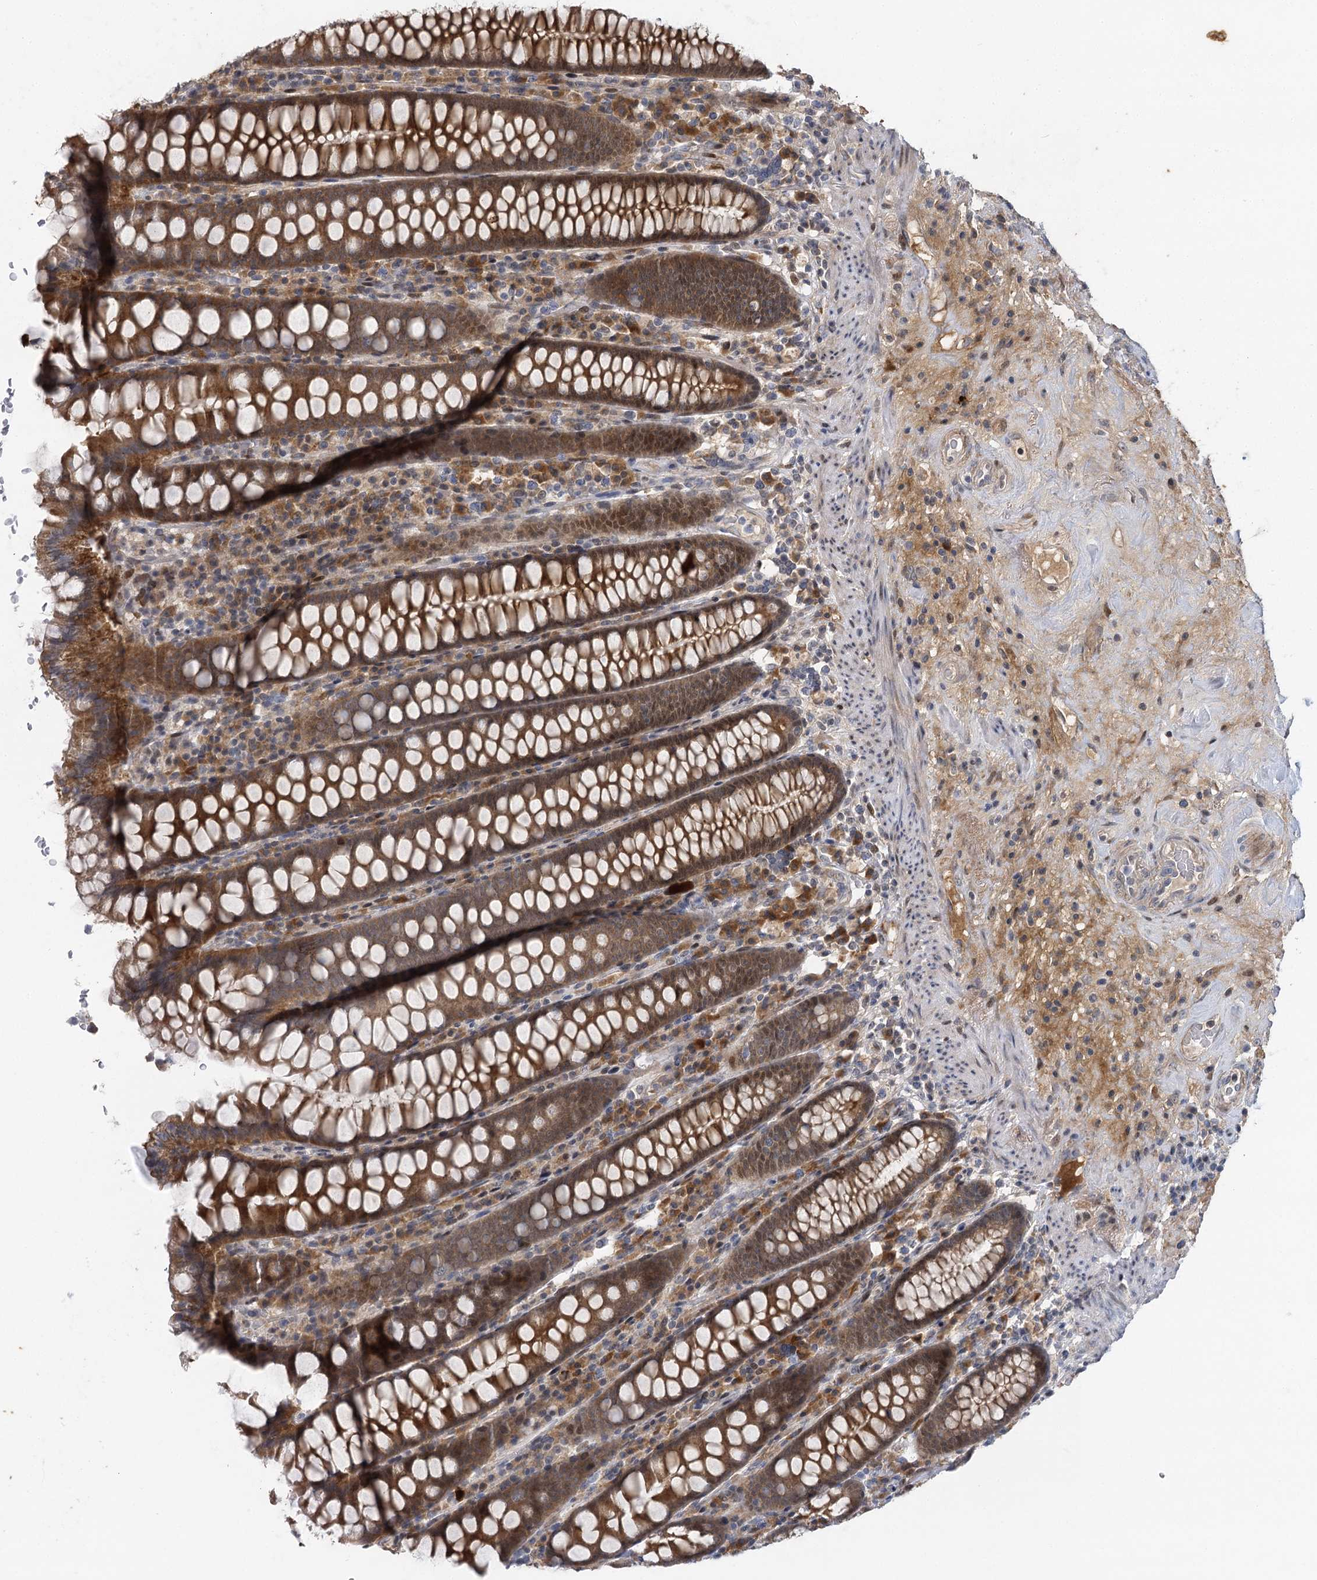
{"staining": {"intensity": "weak", "quantity": ">75%", "location": "cytoplasmic/membranous"}, "tissue": "colon", "cell_type": "Endothelial cells", "image_type": "normal", "snomed": [{"axis": "morphology", "description": "Normal tissue, NOS"}, {"axis": "topography", "description": "Colon"}], "caption": "The photomicrograph exhibits a brown stain indicating the presence of a protein in the cytoplasmic/membranous of endothelial cells in colon. (DAB (3,3'-diaminobenzidine) IHC, brown staining for protein, blue staining for nuclei).", "gene": "IL11RA", "patient": {"sex": "female", "age": 79}}